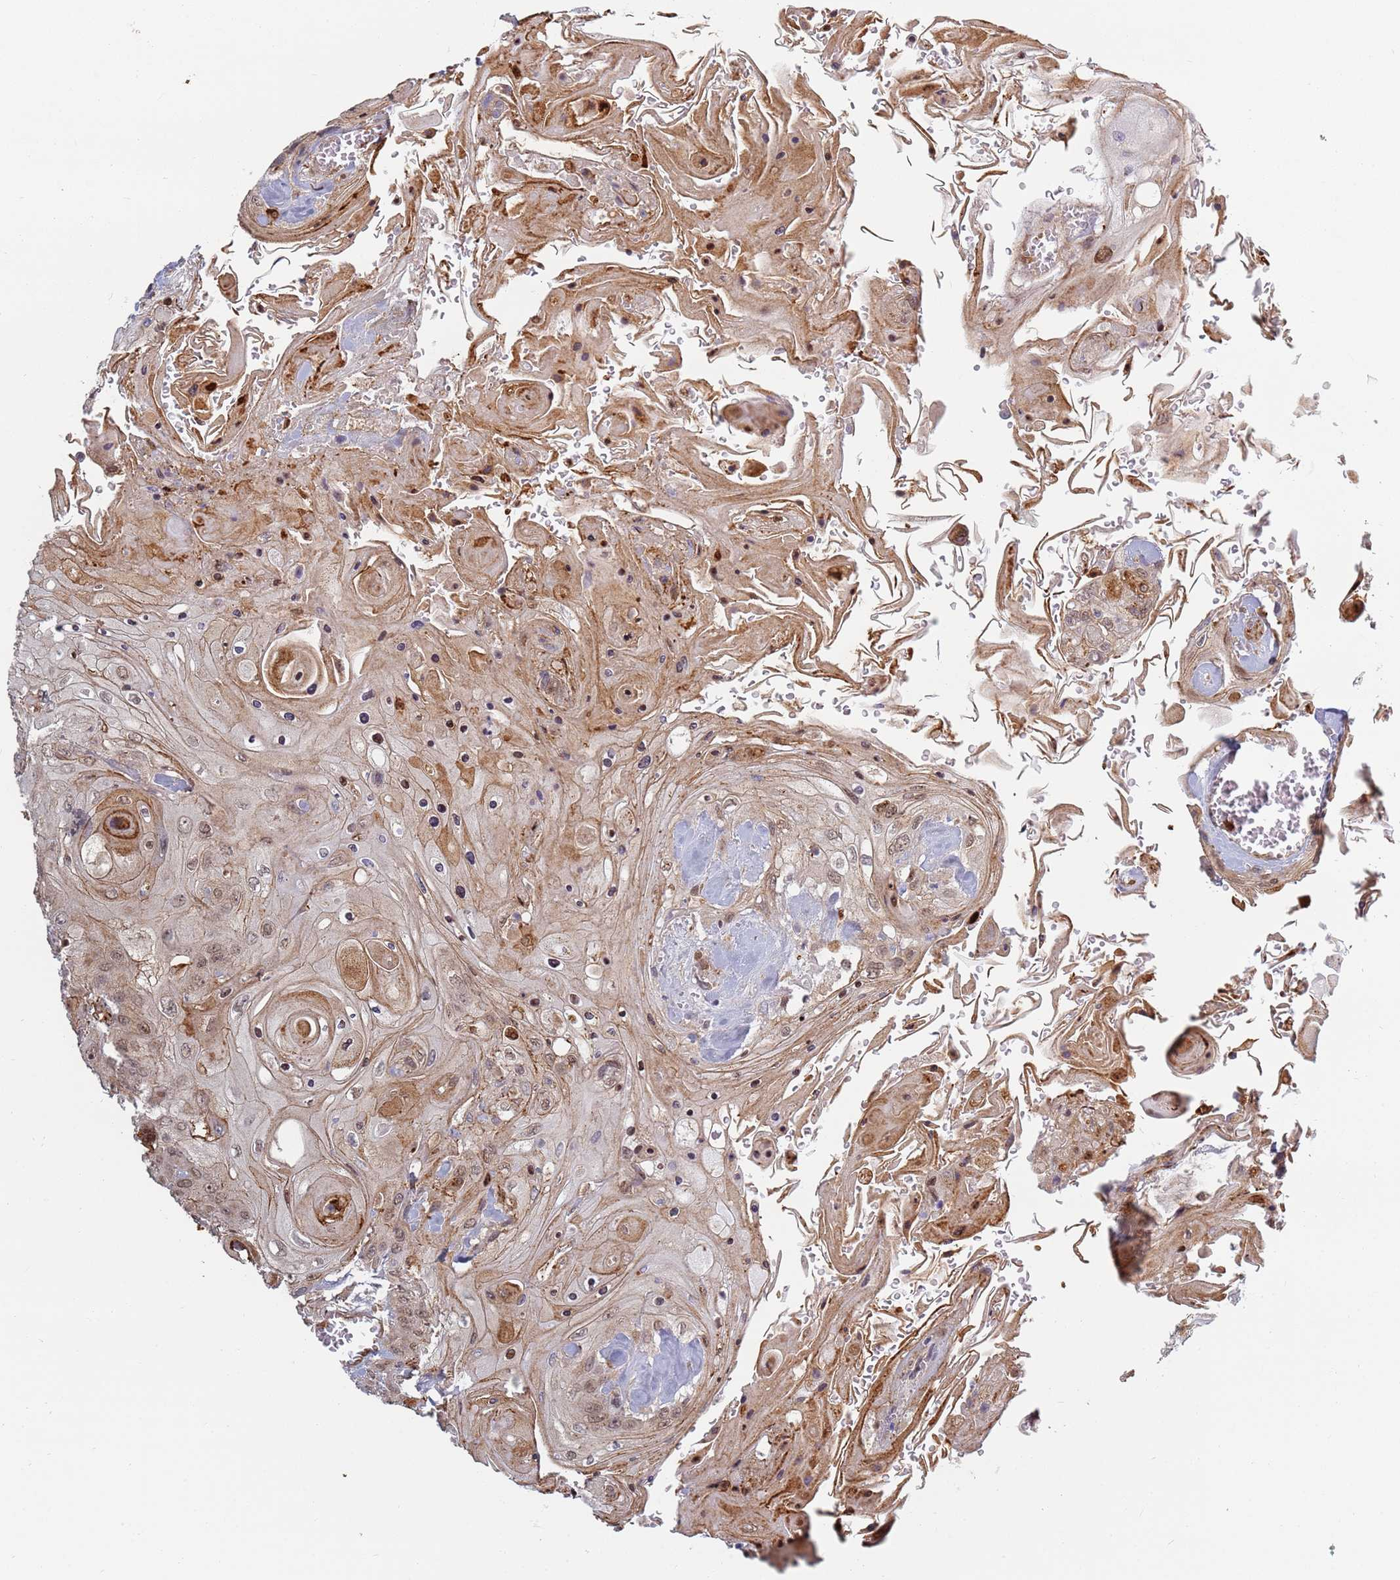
{"staining": {"intensity": "moderate", "quantity": ">75%", "location": "cytoplasmic/membranous,nuclear"}, "tissue": "head and neck cancer", "cell_type": "Tumor cells", "image_type": "cancer", "snomed": [{"axis": "morphology", "description": "Squamous cell carcinoma, NOS"}, {"axis": "topography", "description": "Head-Neck"}], "caption": "Moderate cytoplasmic/membranous and nuclear protein staining is identified in about >75% of tumor cells in head and neck cancer (squamous cell carcinoma).", "gene": "CEP170", "patient": {"sex": "female", "age": 43}}